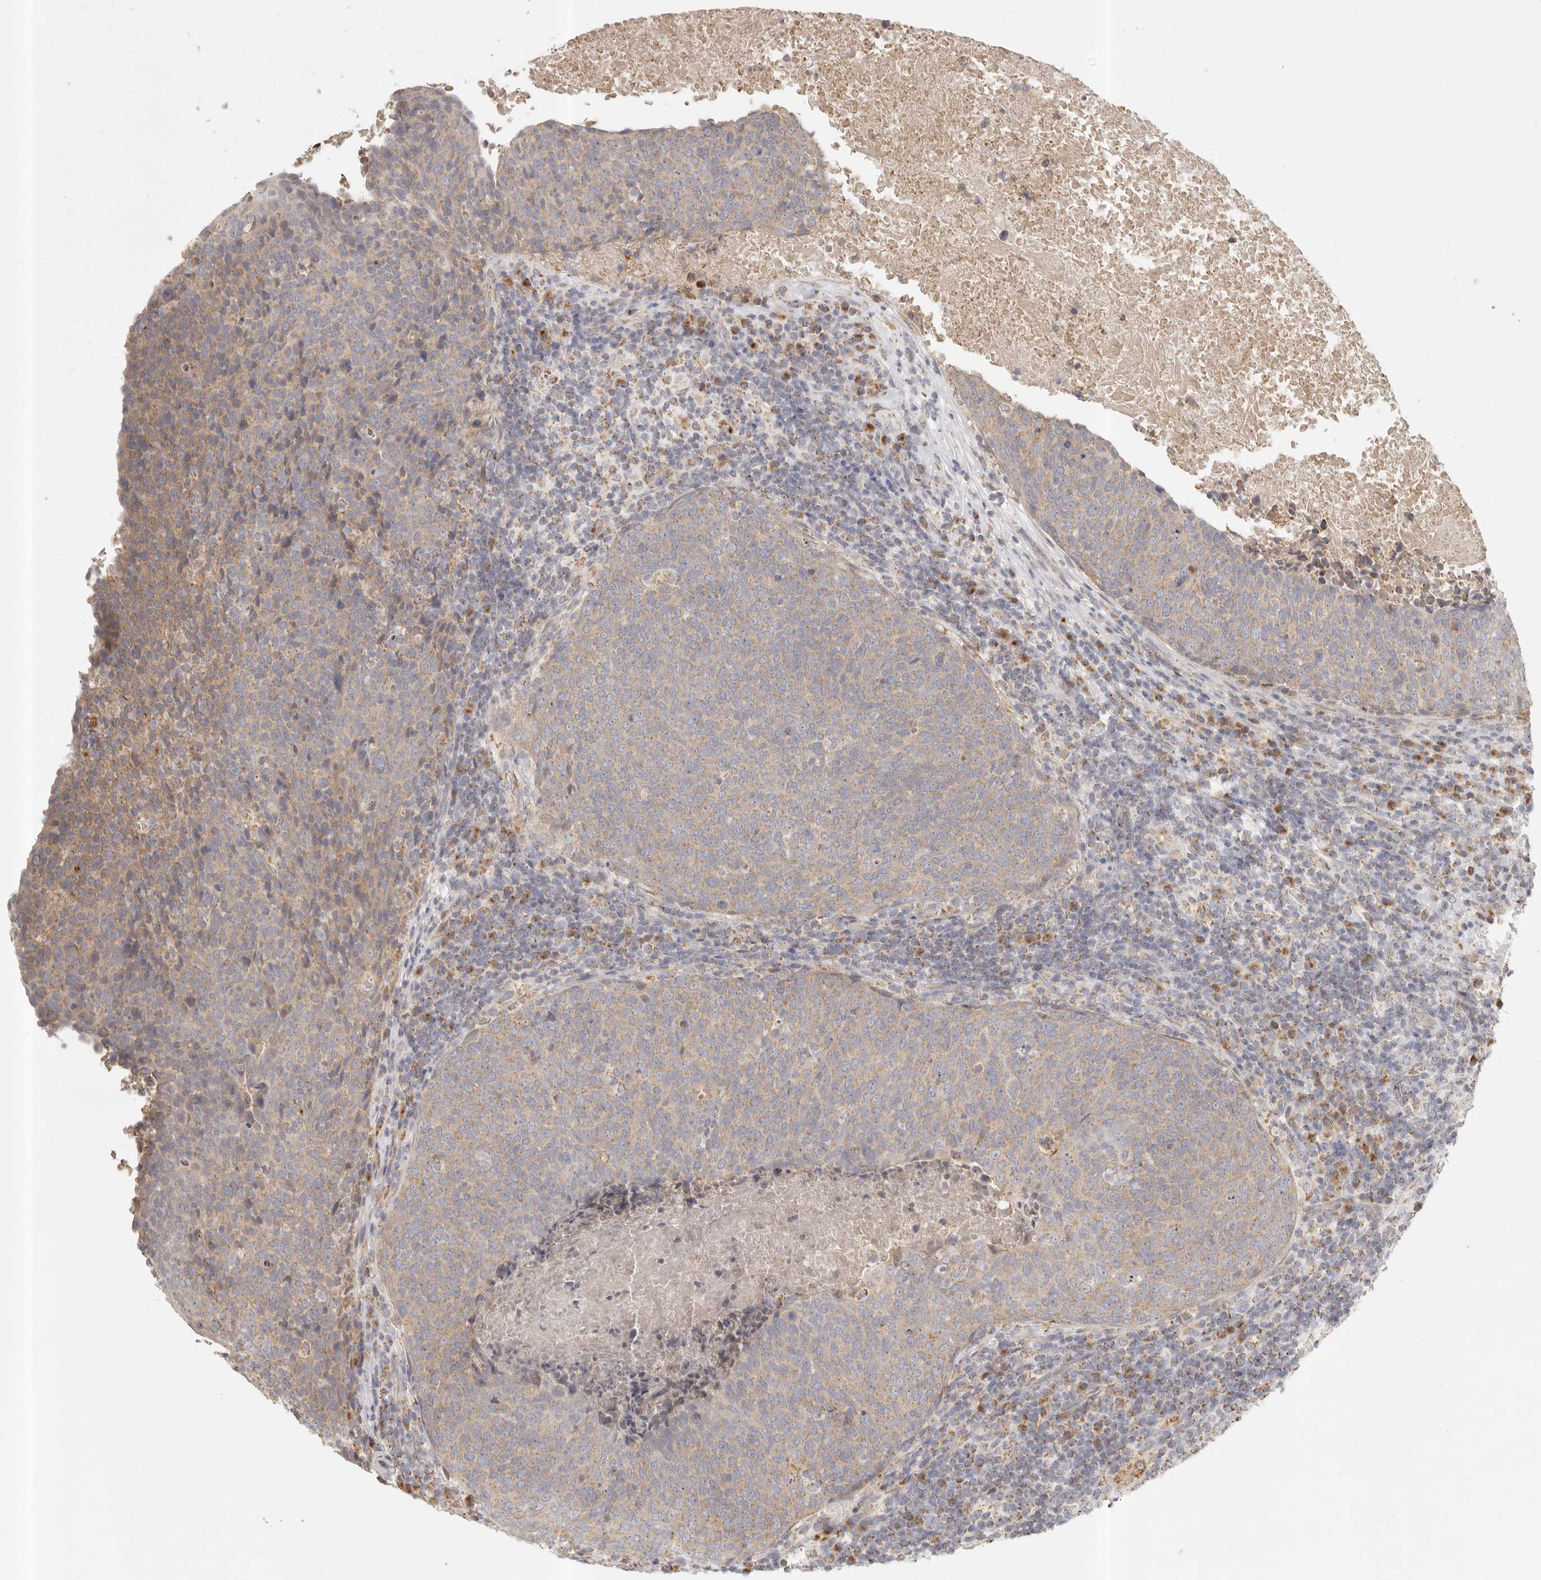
{"staining": {"intensity": "weak", "quantity": ">75%", "location": "cytoplasmic/membranous"}, "tissue": "head and neck cancer", "cell_type": "Tumor cells", "image_type": "cancer", "snomed": [{"axis": "morphology", "description": "Squamous cell carcinoma, NOS"}, {"axis": "morphology", "description": "Squamous cell carcinoma, metastatic, NOS"}, {"axis": "topography", "description": "Lymph node"}, {"axis": "topography", "description": "Head-Neck"}], "caption": "Protein staining of head and neck cancer (metastatic squamous cell carcinoma) tissue demonstrates weak cytoplasmic/membranous positivity in approximately >75% of tumor cells.", "gene": "KDF1", "patient": {"sex": "male", "age": 62}}